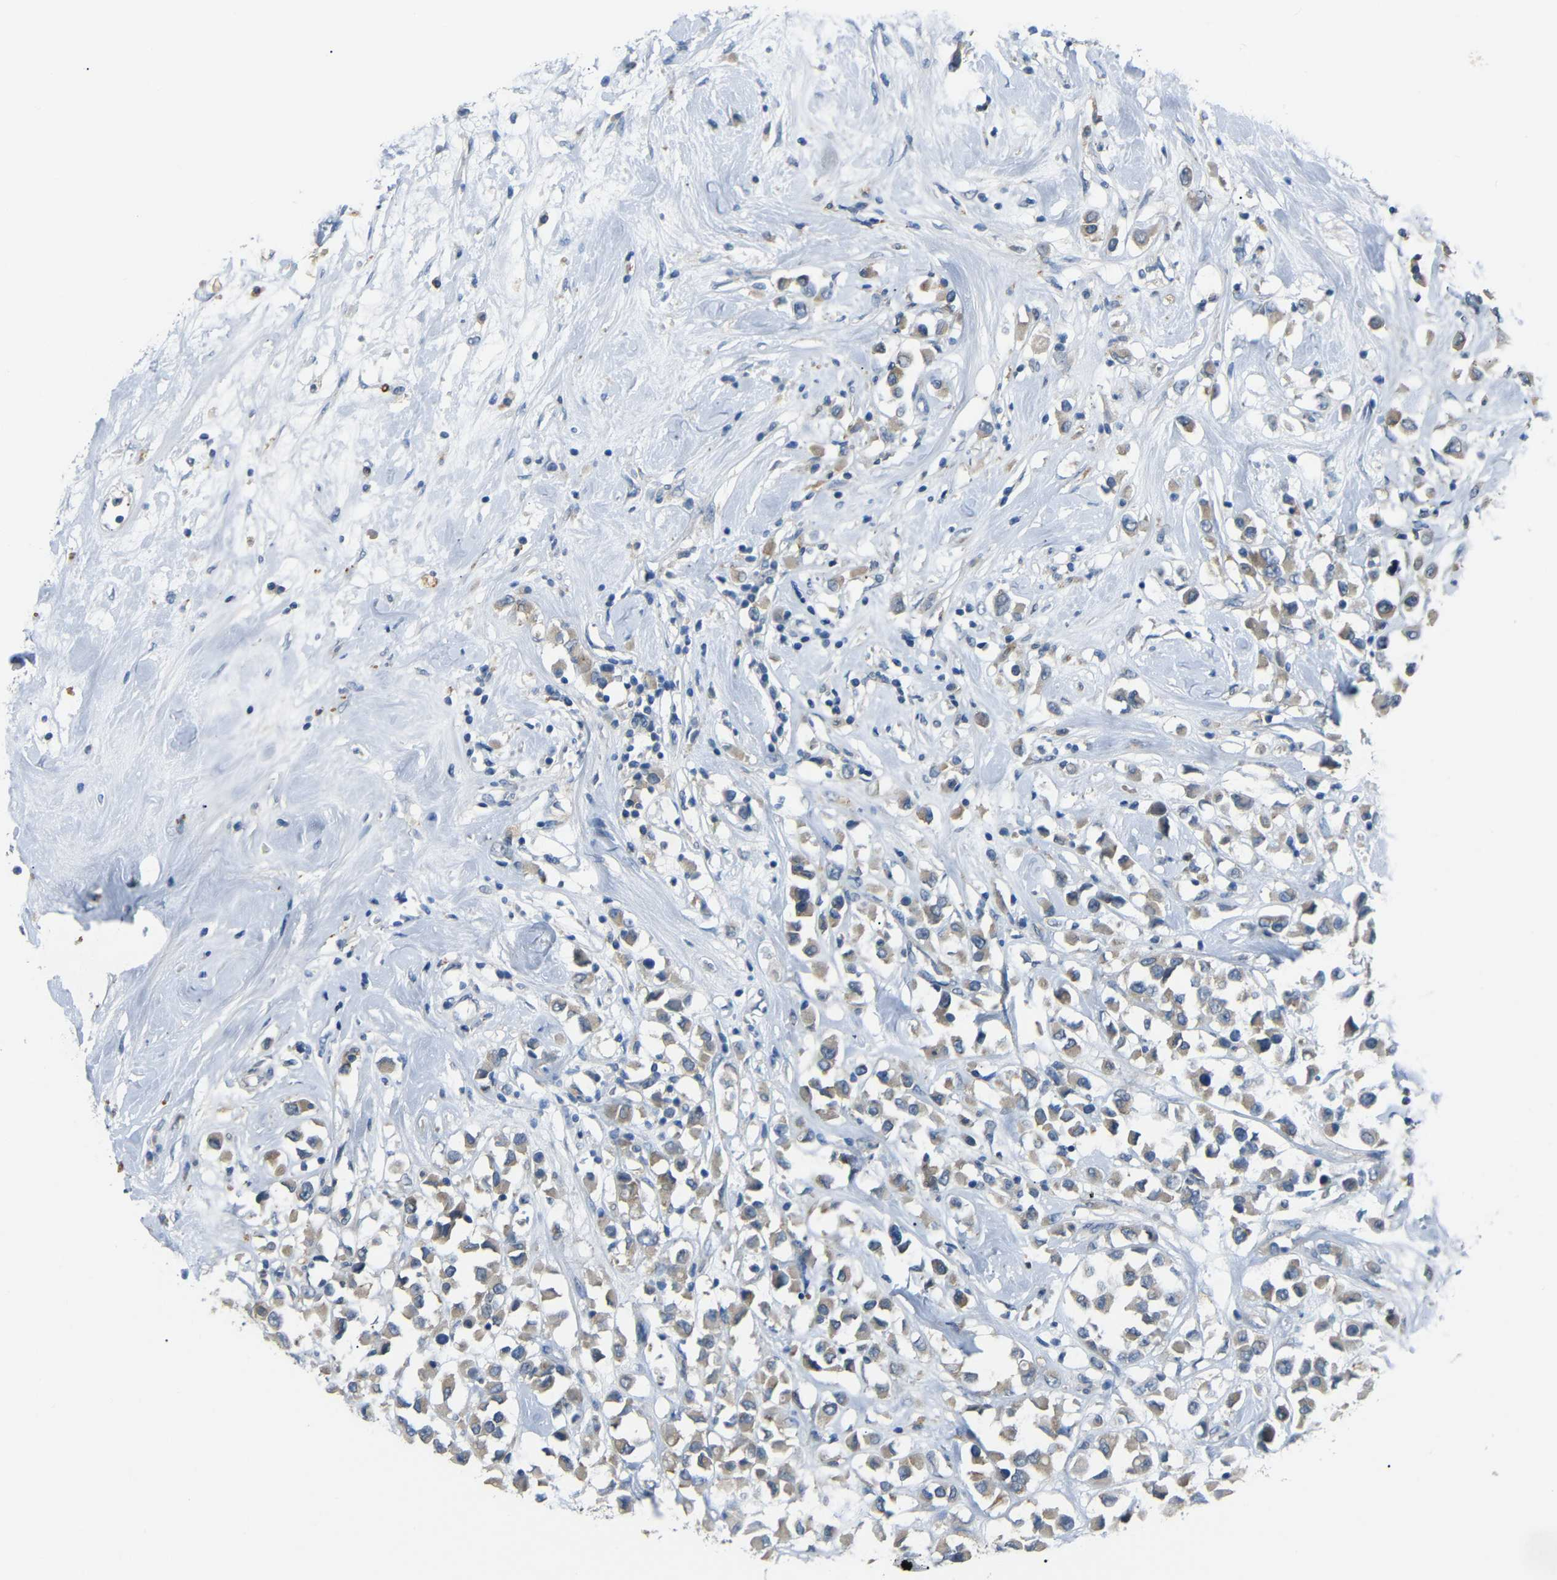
{"staining": {"intensity": "weak", "quantity": ">75%", "location": "cytoplasmic/membranous"}, "tissue": "breast cancer", "cell_type": "Tumor cells", "image_type": "cancer", "snomed": [{"axis": "morphology", "description": "Duct carcinoma"}, {"axis": "topography", "description": "Breast"}], "caption": "A brown stain shows weak cytoplasmic/membranous staining of a protein in human breast cancer (invasive ductal carcinoma) tumor cells. (Stains: DAB (3,3'-diaminobenzidine) in brown, nuclei in blue, Microscopy: brightfield microscopy at high magnification).", "gene": "C6orf89", "patient": {"sex": "female", "age": 61}}